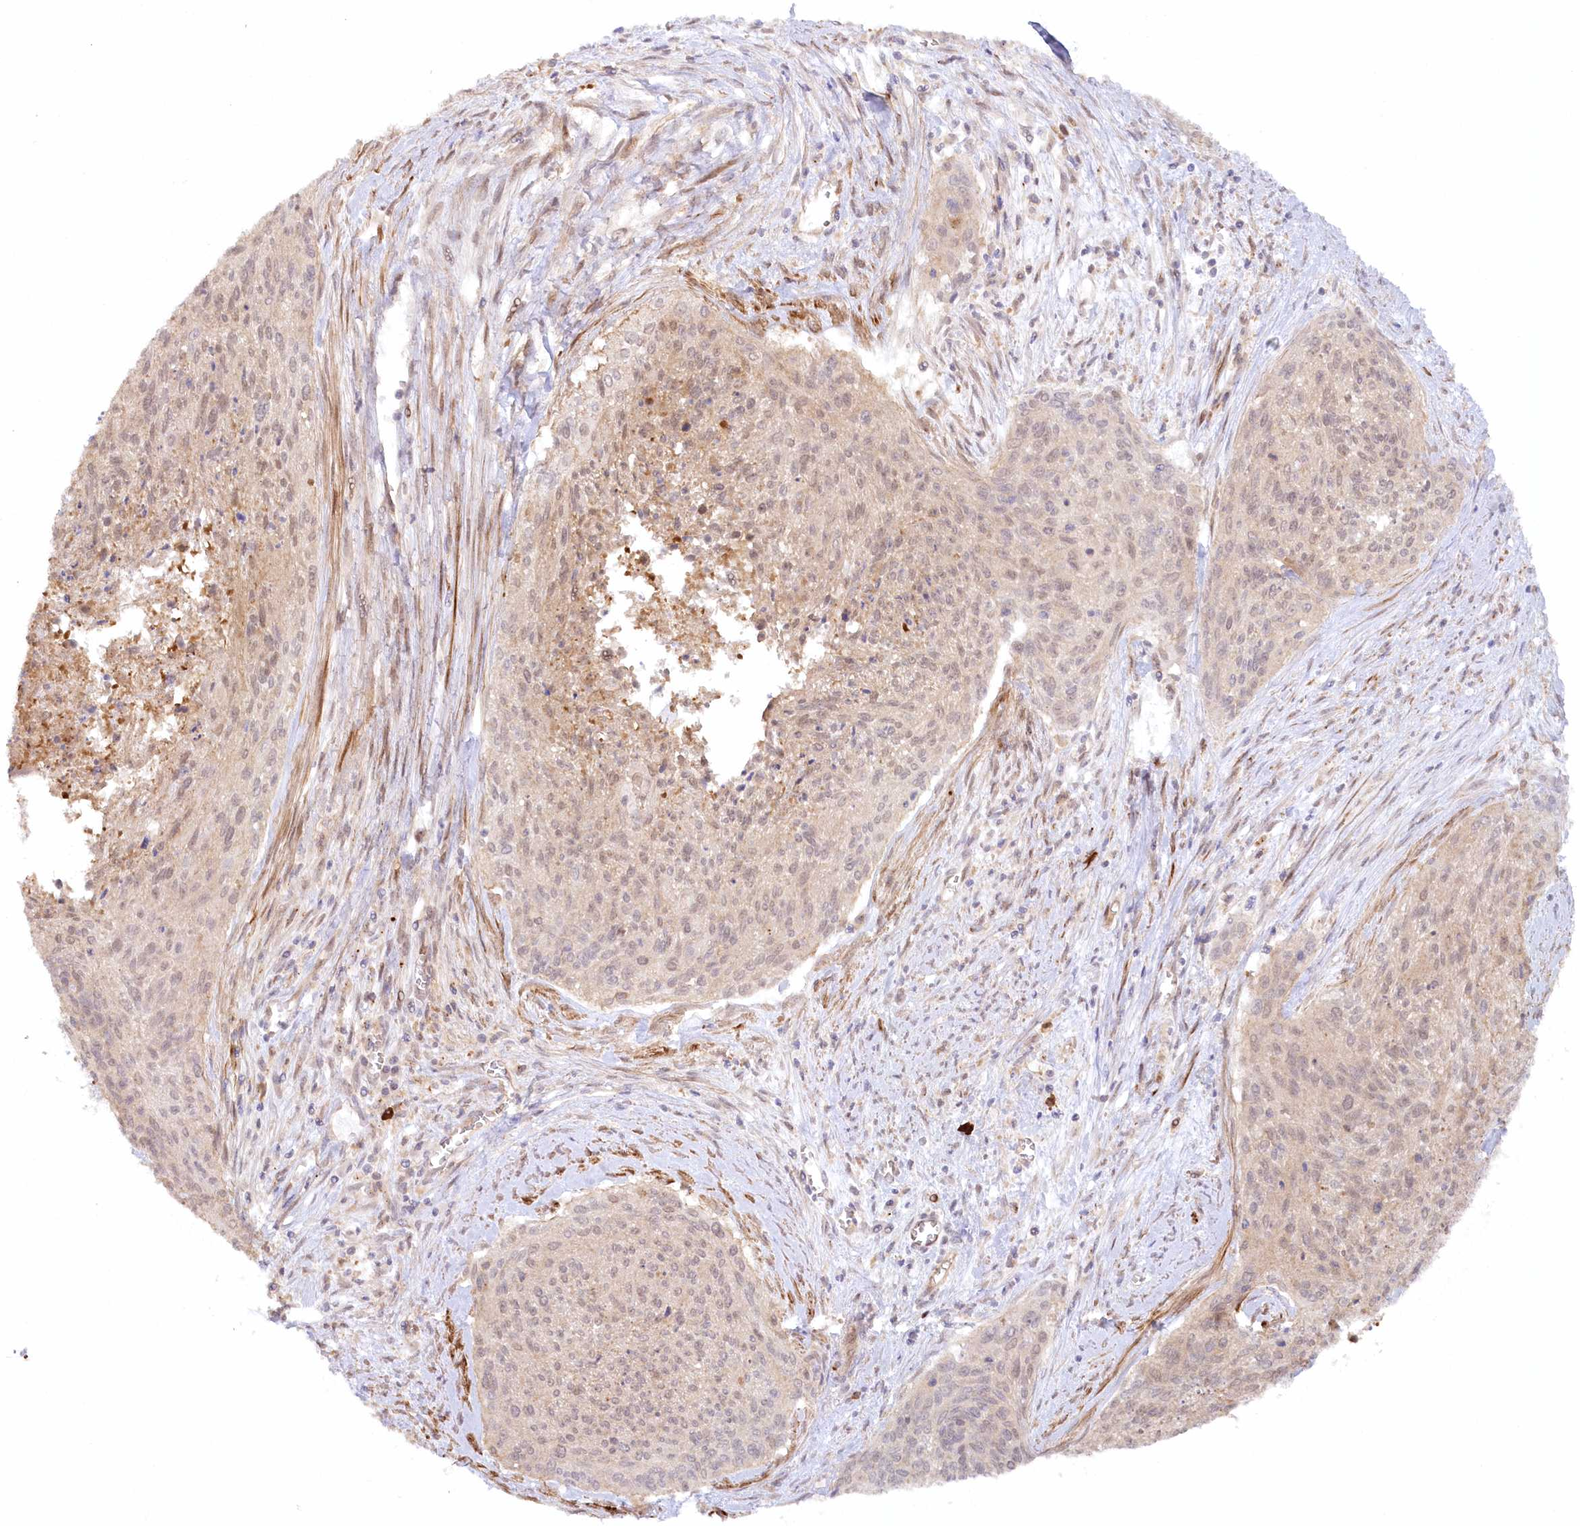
{"staining": {"intensity": "weak", "quantity": "25%-75%", "location": "cytoplasmic/membranous,nuclear"}, "tissue": "cervical cancer", "cell_type": "Tumor cells", "image_type": "cancer", "snomed": [{"axis": "morphology", "description": "Squamous cell carcinoma, NOS"}, {"axis": "topography", "description": "Cervix"}], "caption": "Immunohistochemistry micrograph of cervical cancer stained for a protein (brown), which displays low levels of weak cytoplasmic/membranous and nuclear positivity in approximately 25%-75% of tumor cells.", "gene": "GBE1", "patient": {"sex": "female", "age": 55}}